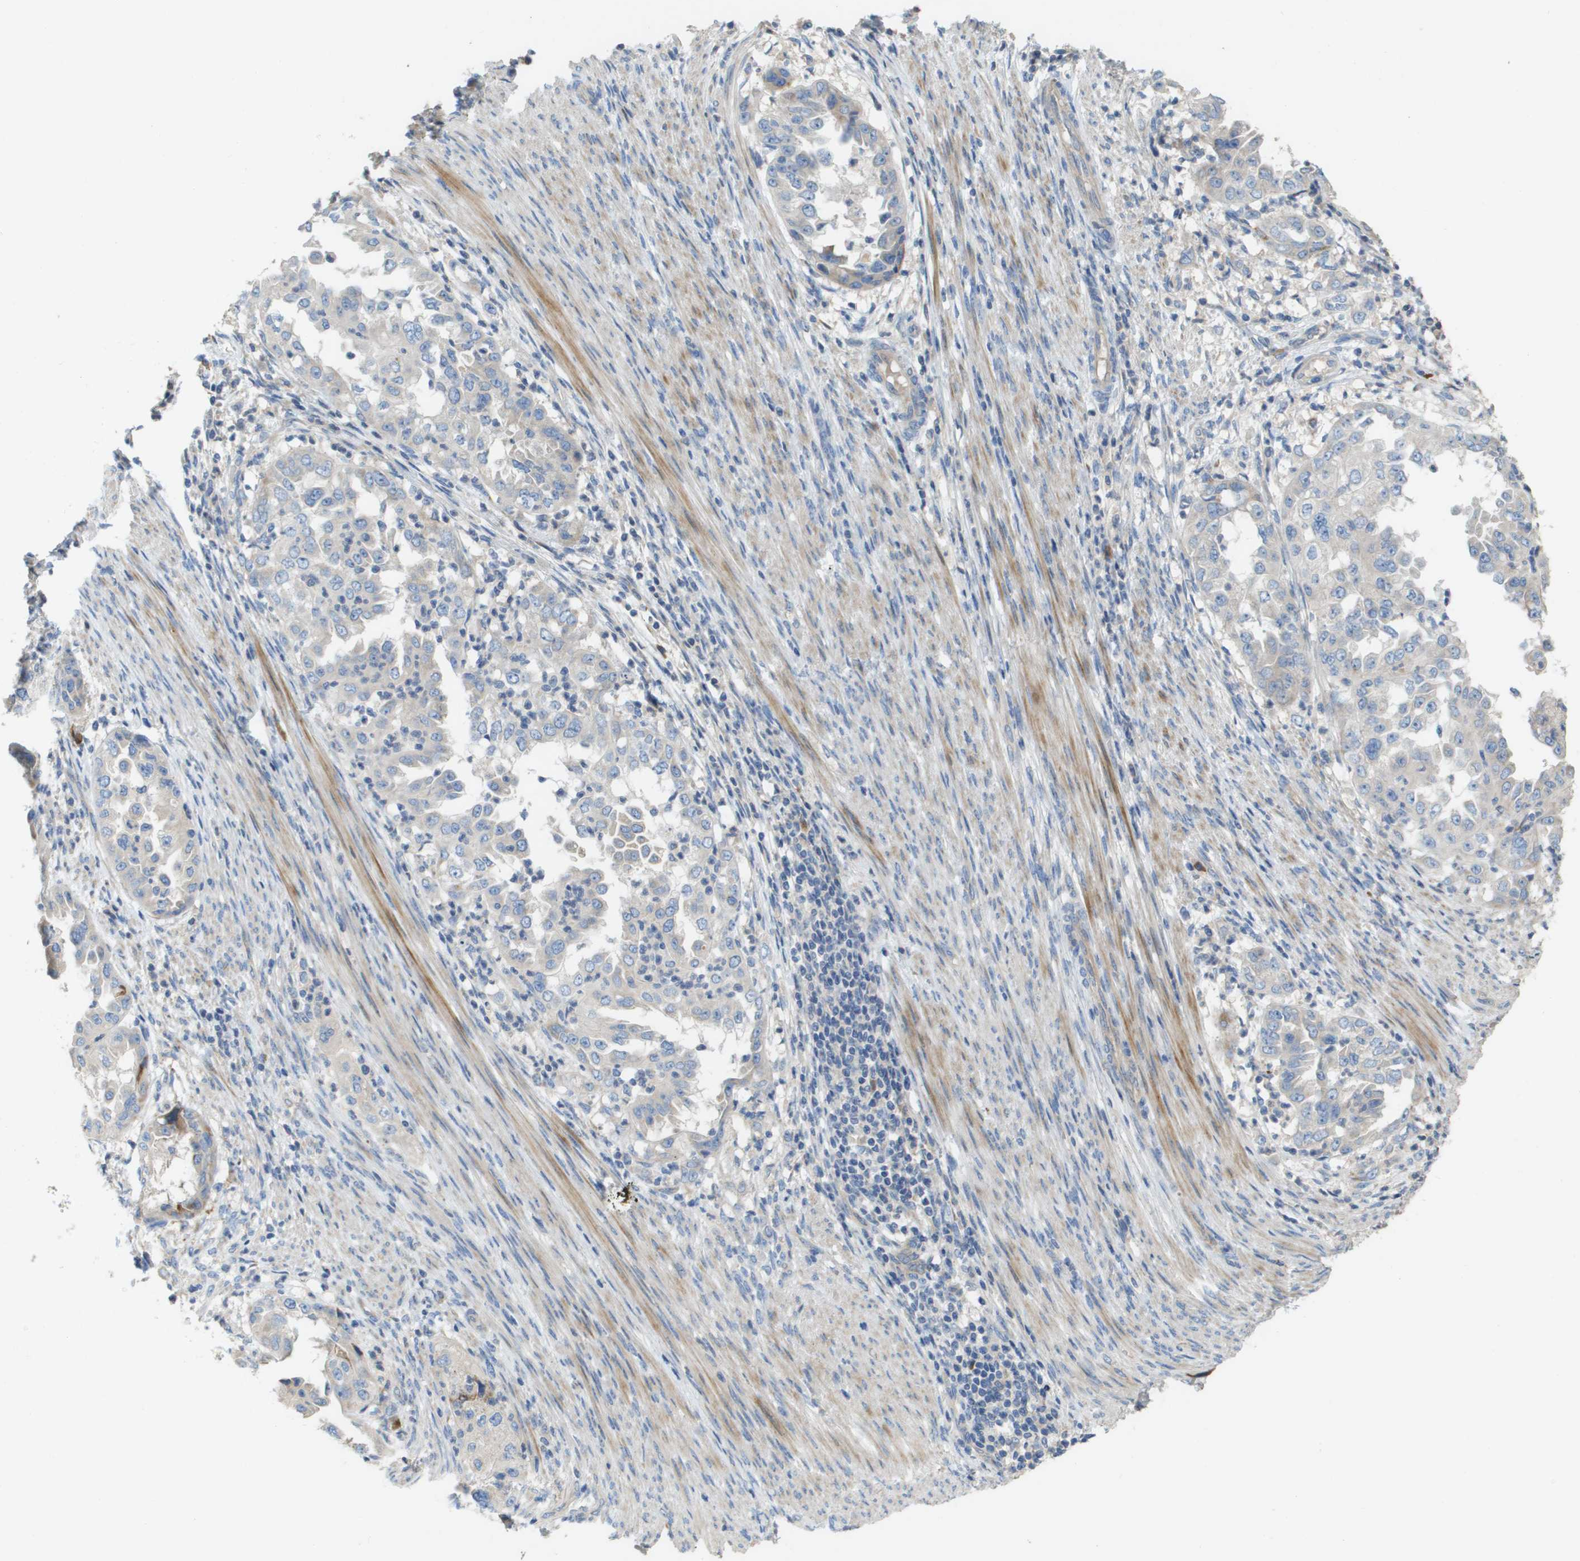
{"staining": {"intensity": "negative", "quantity": "none", "location": "none"}, "tissue": "endometrial cancer", "cell_type": "Tumor cells", "image_type": "cancer", "snomed": [{"axis": "morphology", "description": "Adenocarcinoma, NOS"}, {"axis": "topography", "description": "Endometrium"}], "caption": "Immunohistochemistry of adenocarcinoma (endometrial) reveals no expression in tumor cells.", "gene": "CASP10", "patient": {"sex": "female", "age": 85}}